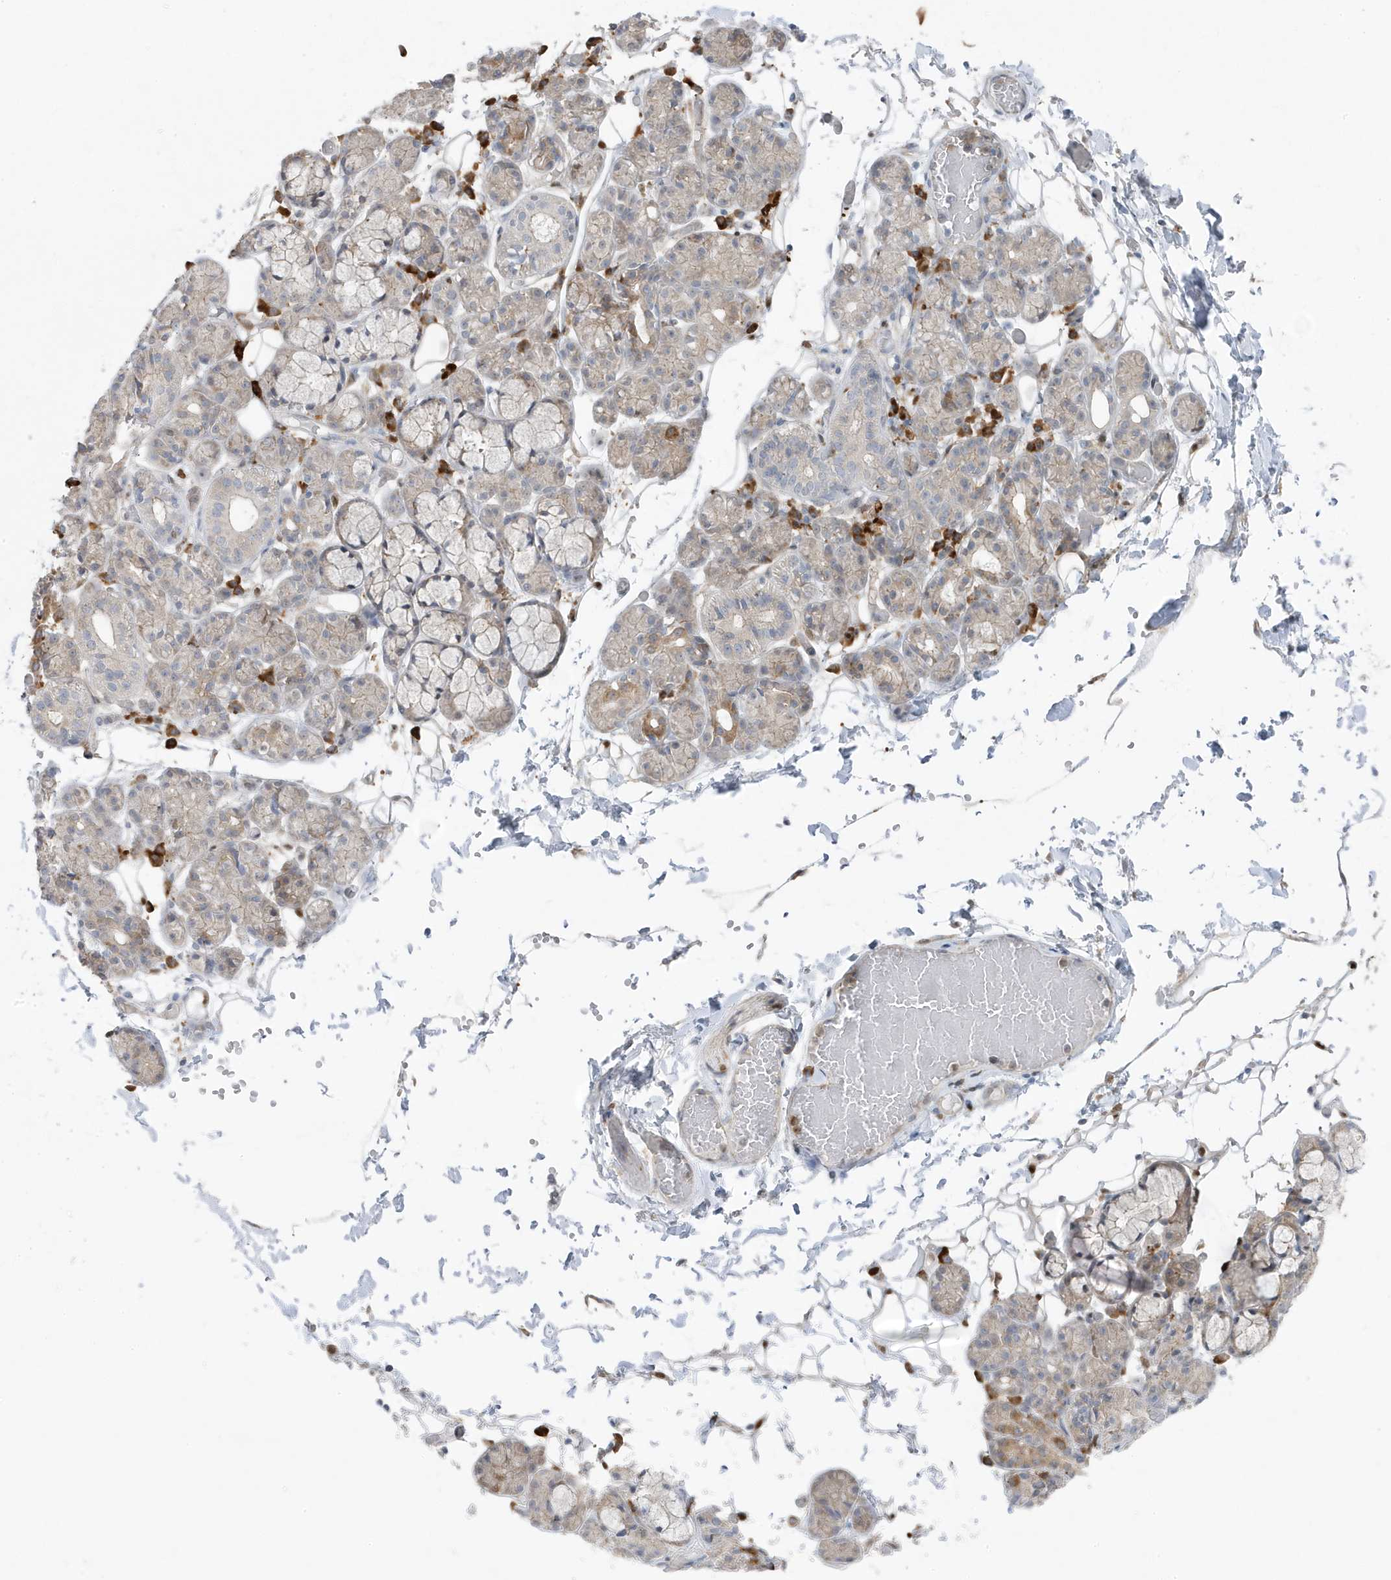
{"staining": {"intensity": "weak", "quantity": "<25%", "location": "cytoplasmic/membranous"}, "tissue": "salivary gland", "cell_type": "Glandular cells", "image_type": "normal", "snomed": [{"axis": "morphology", "description": "Normal tissue, NOS"}, {"axis": "topography", "description": "Salivary gland"}], "caption": "Immunohistochemistry (IHC) image of unremarkable human salivary gland stained for a protein (brown), which displays no positivity in glandular cells. (Brightfield microscopy of DAB immunohistochemistry at high magnification).", "gene": "ZNF654", "patient": {"sex": "male", "age": 63}}